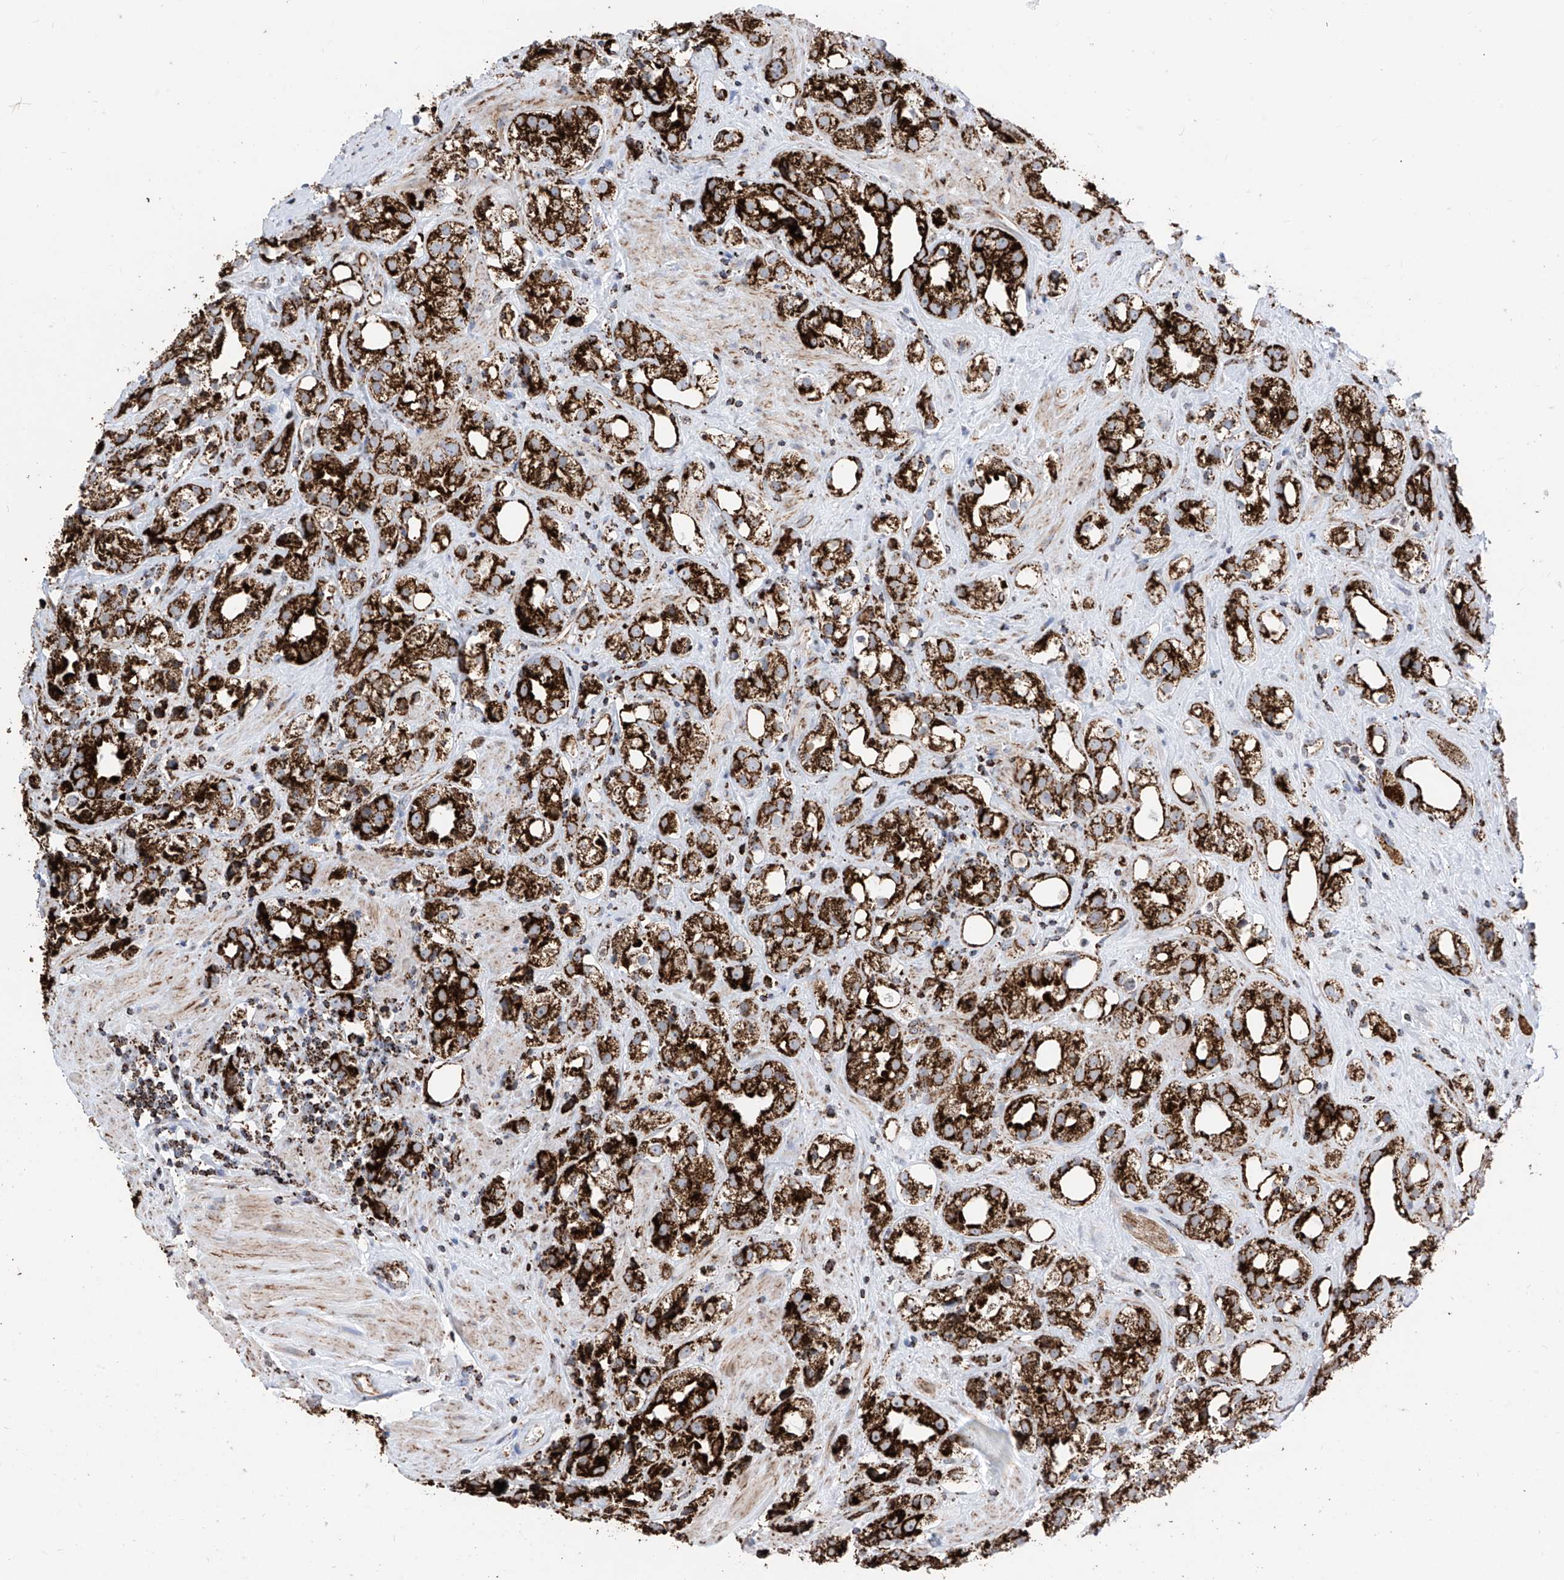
{"staining": {"intensity": "strong", "quantity": ">75%", "location": "cytoplasmic/membranous"}, "tissue": "prostate cancer", "cell_type": "Tumor cells", "image_type": "cancer", "snomed": [{"axis": "morphology", "description": "Adenocarcinoma, NOS"}, {"axis": "topography", "description": "Prostate"}], "caption": "IHC (DAB) staining of human prostate adenocarcinoma reveals strong cytoplasmic/membranous protein expression in about >75% of tumor cells.", "gene": "COX5B", "patient": {"sex": "male", "age": 79}}